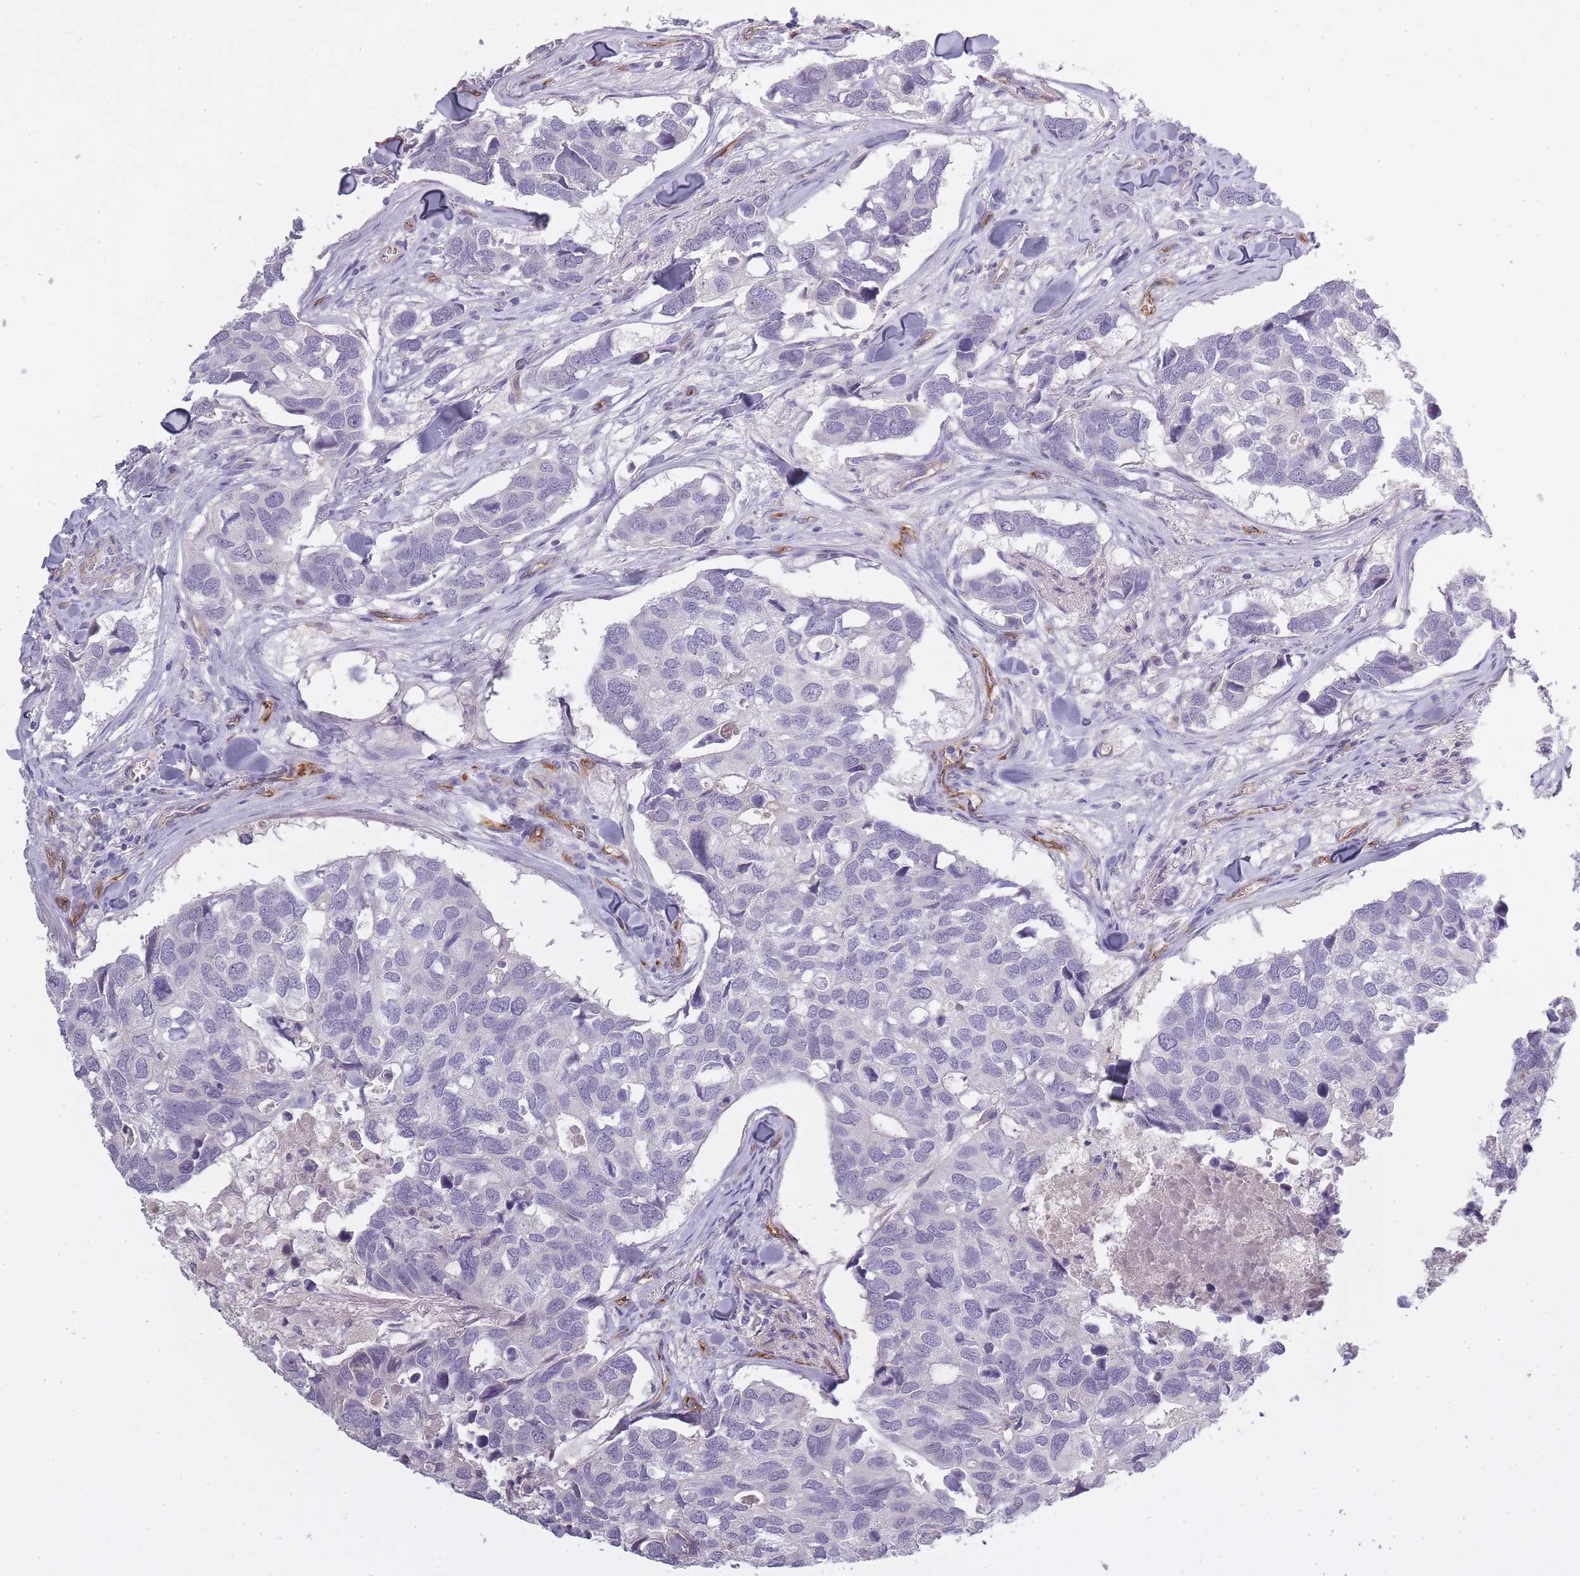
{"staining": {"intensity": "negative", "quantity": "none", "location": "none"}, "tissue": "breast cancer", "cell_type": "Tumor cells", "image_type": "cancer", "snomed": [{"axis": "morphology", "description": "Duct carcinoma"}, {"axis": "topography", "description": "Breast"}], "caption": "Tumor cells show no significant positivity in breast invasive ductal carcinoma.", "gene": "SLC8A2", "patient": {"sex": "female", "age": 83}}